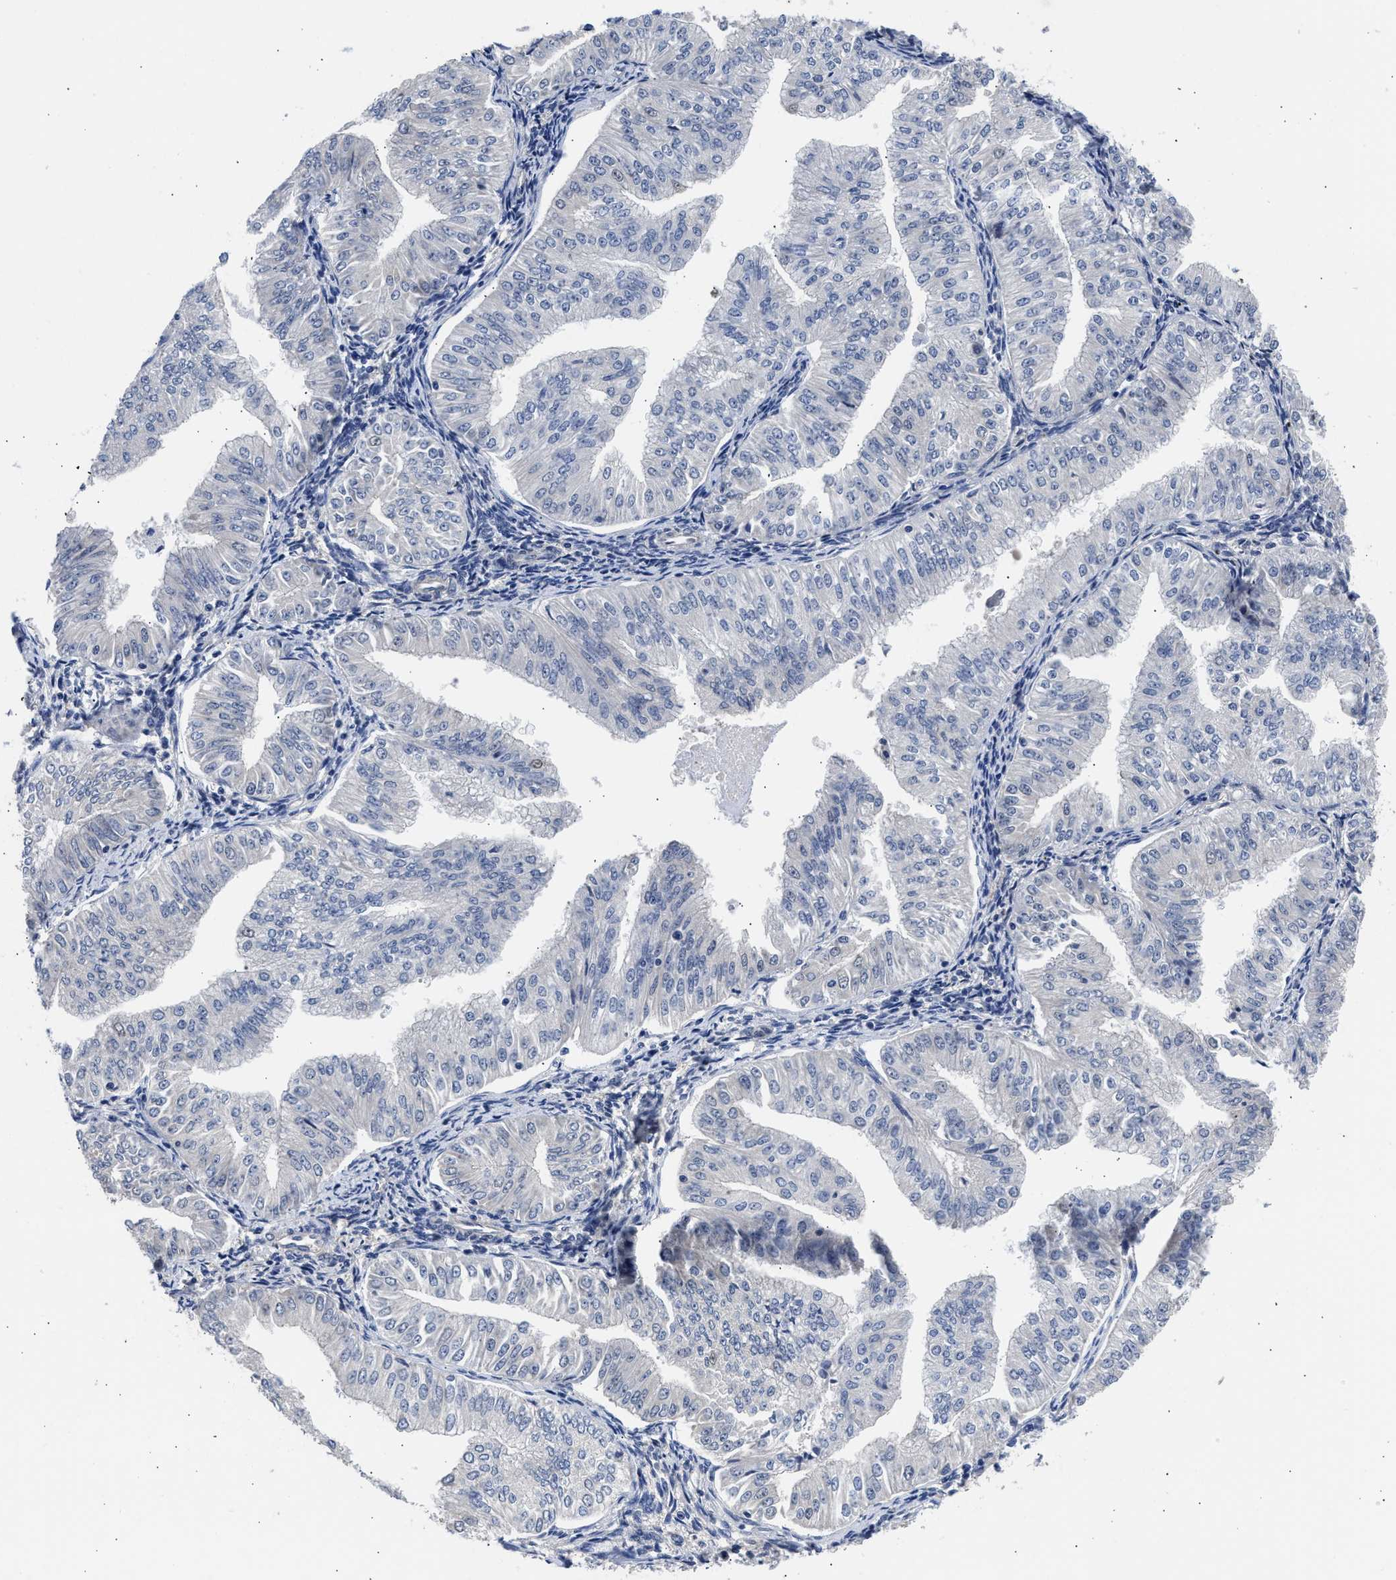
{"staining": {"intensity": "negative", "quantity": "none", "location": "none"}, "tissue": "endometrial cancer", "cell_type": "Tumor cells", "image_type": "cancer", "snomed": [{"axis": "morphology", "description": "Normal tissue, NOS"}, {"axis": "morphology", "description": "Adenocarcinoma, NOS"}, {"axis": "topography", "description": "Endometrium"}], "caption": "IHC of human endometrial cancer shows no expression in tumor cells.", "gene": "XPO5", "patient": {"sex": "female", "age": 53}}